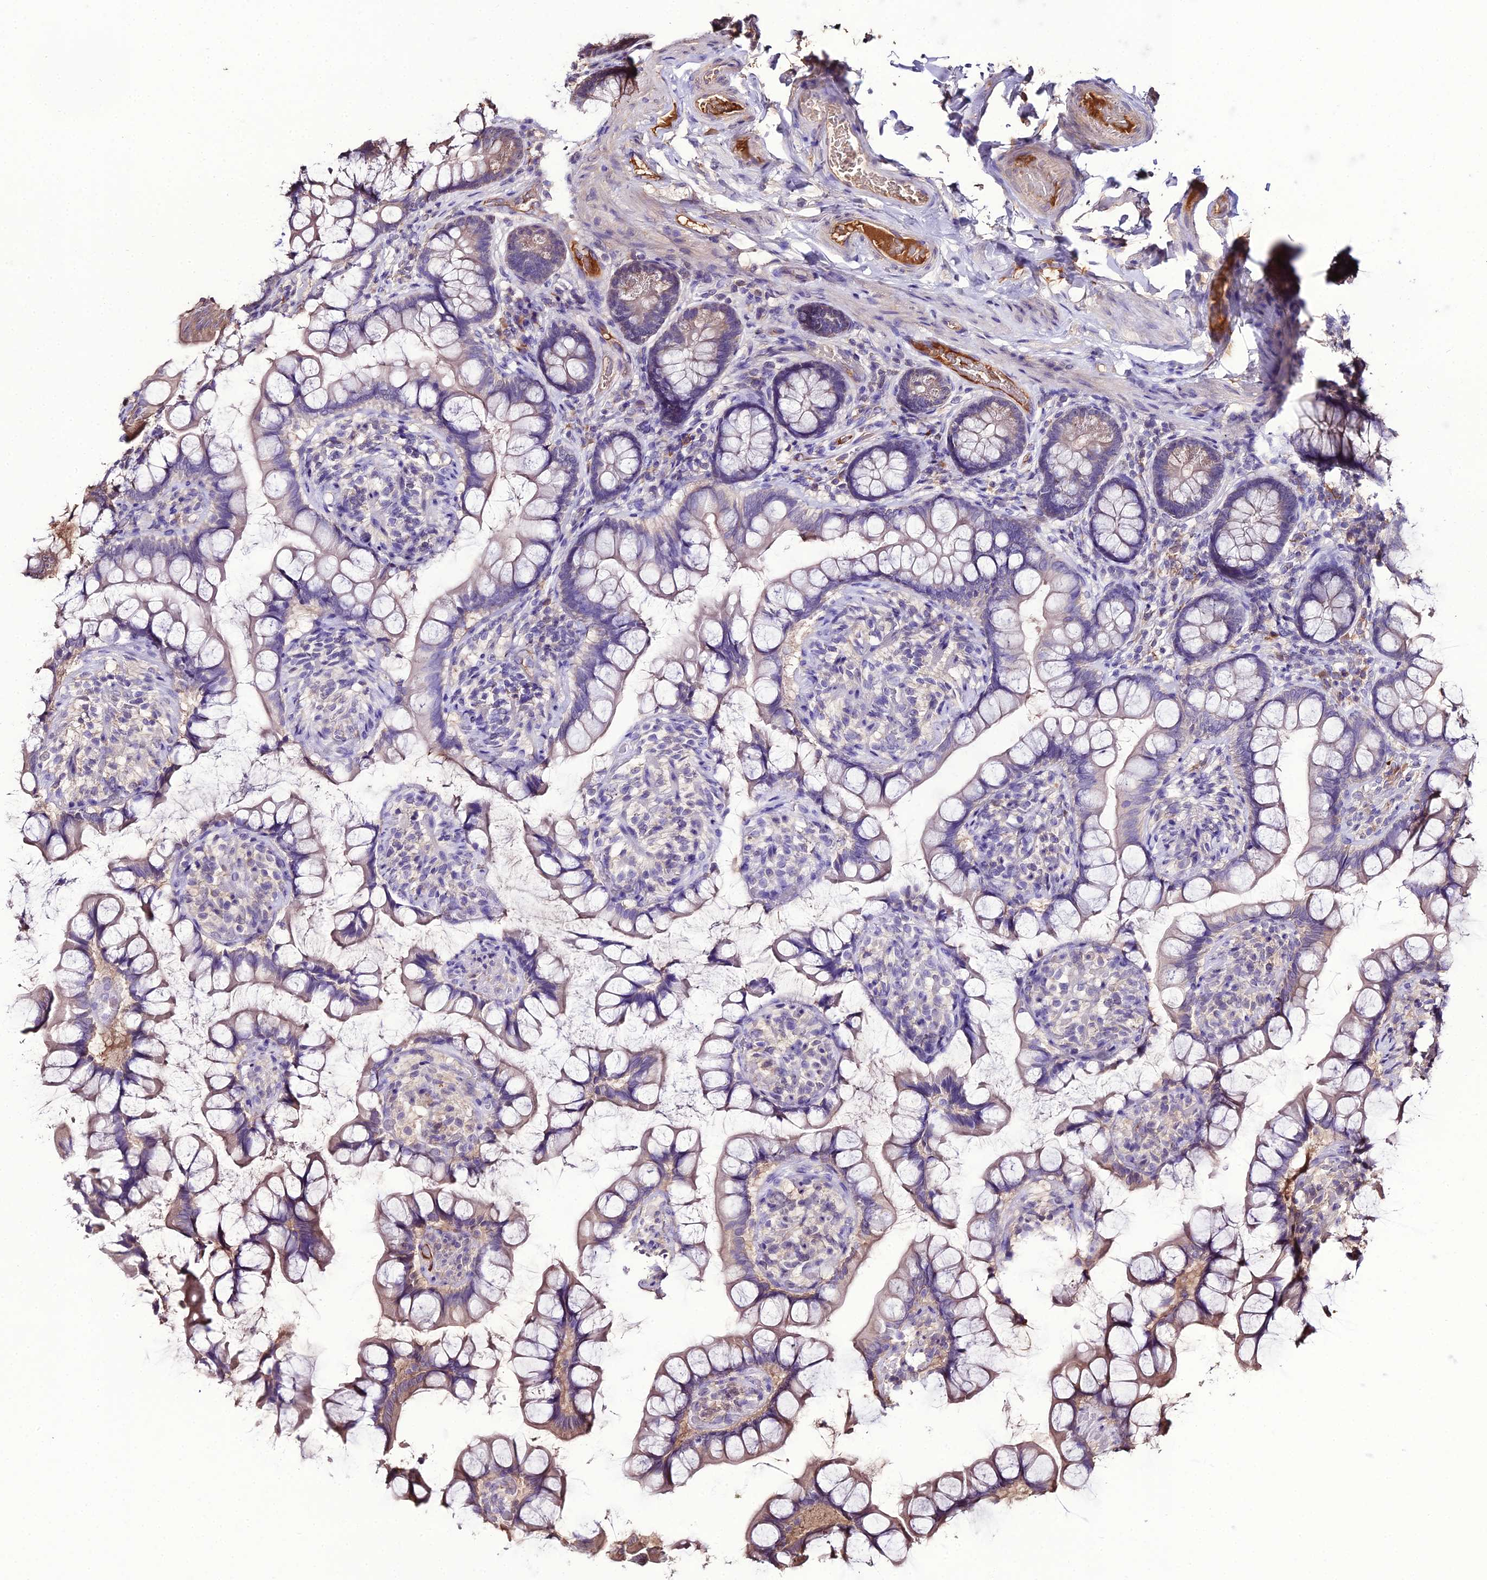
{"staining": {"intensity": "moderate", "quantity": "25%-75%", "location": "cytoplasmic/membranous"}, "tissue": "small intestine", "cell_type": "Glandular cells", "image_type": "normal", "snomed": [{"axis": "morphology", "description": "Normal tissue, NOS"}, {"axis": "topography", "description": "Small intestine"}], "caption": "About 25%-75% of glandular cells in benign human small intestine show moderate cytoplasmic/membranous protein positivity as visualized by brown immunohistochemical staining.", "gene": "KCTD16", "patient": {"sex": "male", "age": 70}}